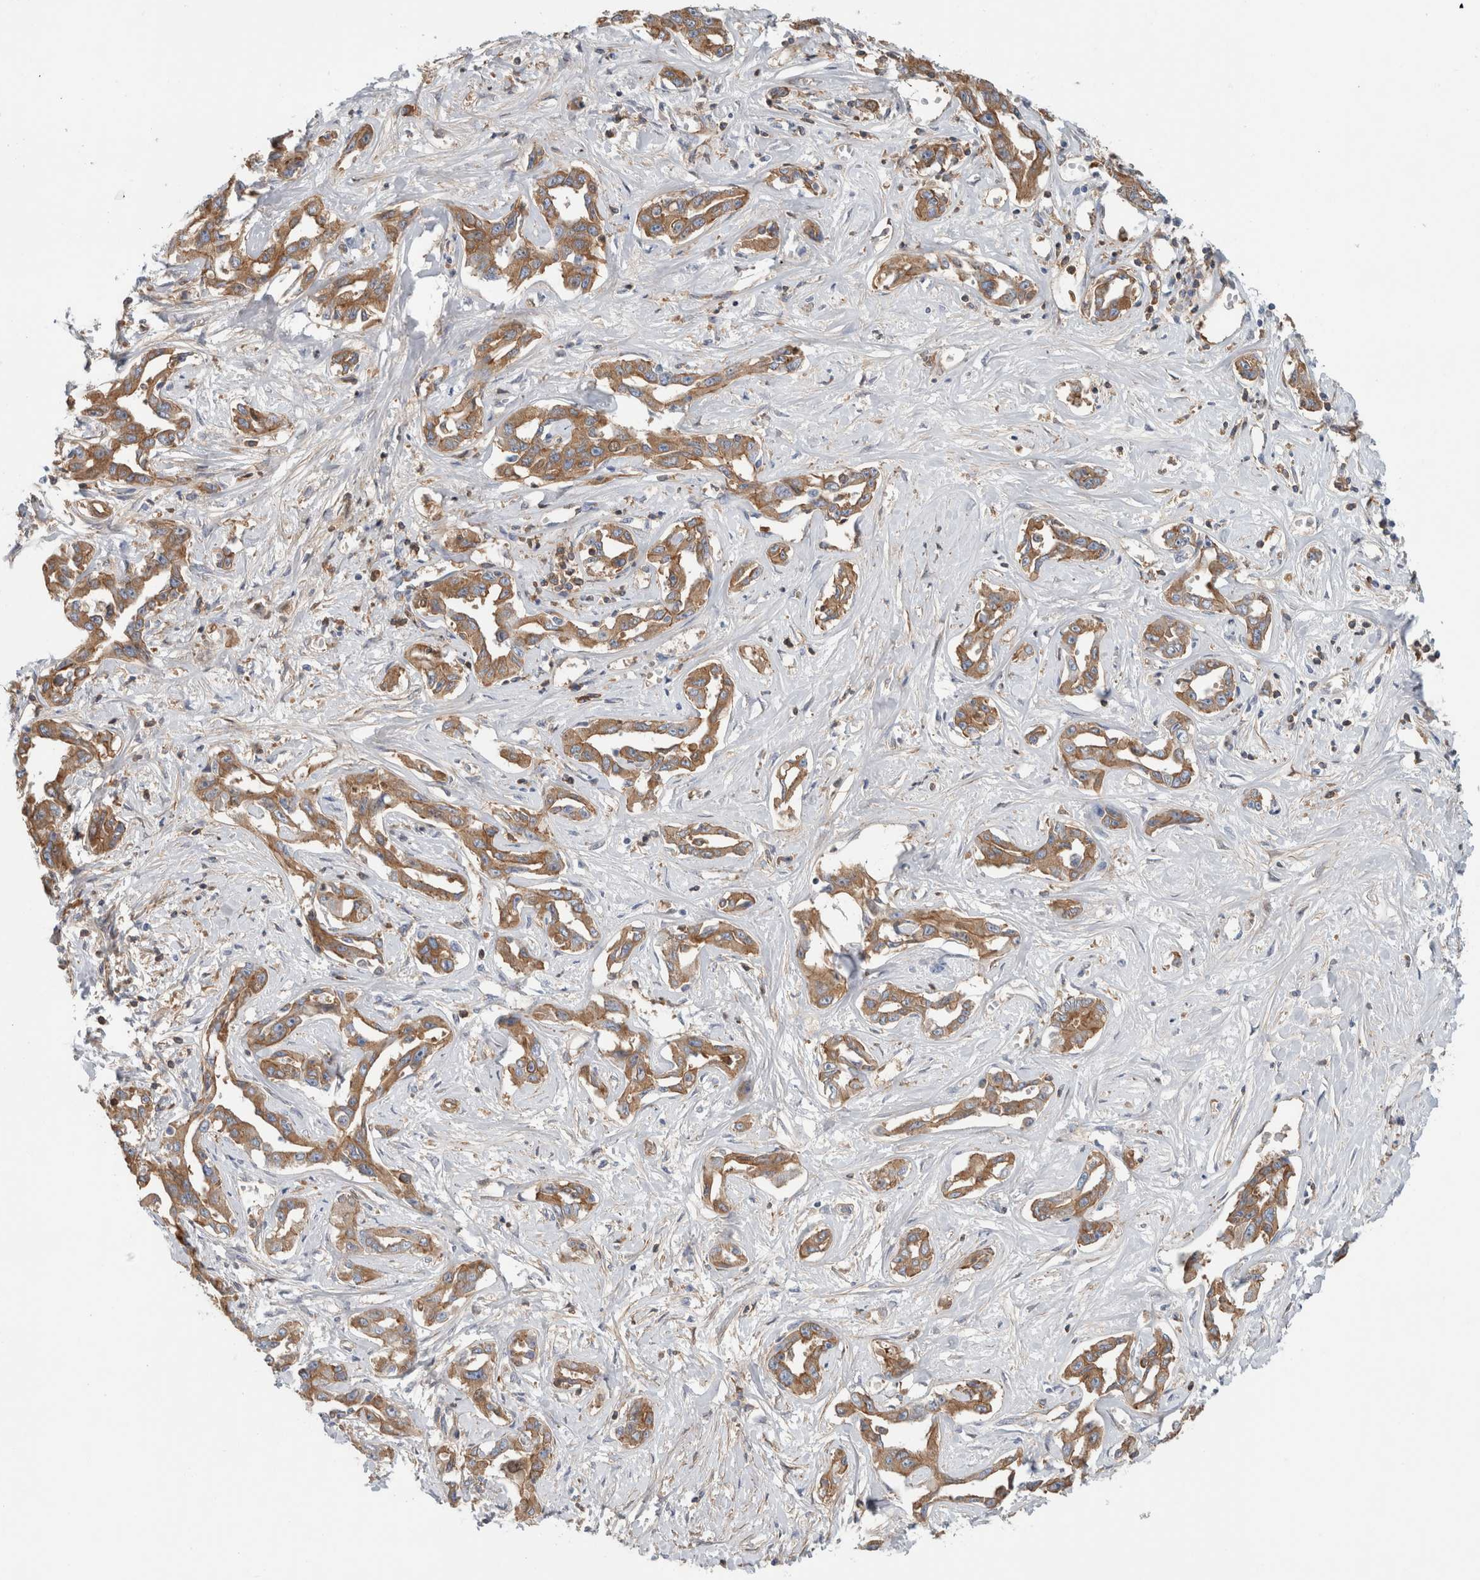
{"staining": {"intensity": "moderate", "quantity": ">75%", "location": "cytoplasmic/membranous"}, "tissue": "liver cancer", "cell_type": "Tumor cells", "image_type": "cancer", "snomed": [{"axis": "morphology", "description": "Cholangiocarcinoma"}, {"axis": "topography", "description": "Liver"}], "caption": "This is a histology image of immunohistochemistry (IHC) staining of liver cancer, which shows moderate expression in the cytoplasmic/membranous of tumor cells.", "gene": "CFI", "patient": {"sex": "male", "age": 59}}